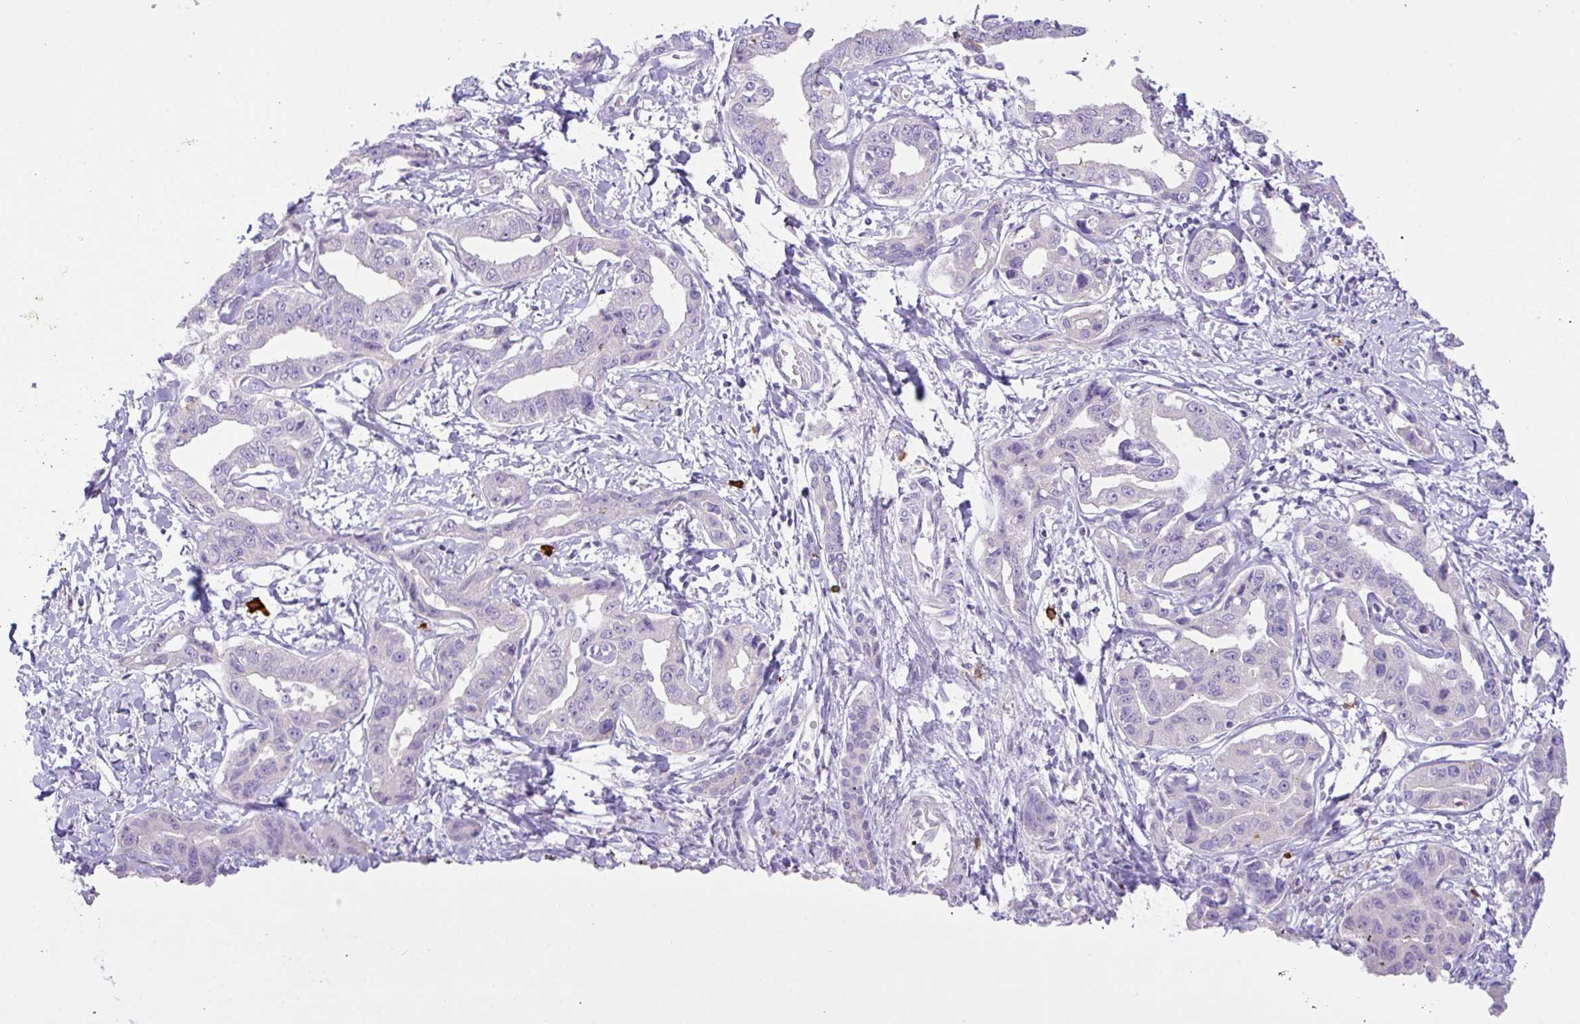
{"staining": {"intensity": "negative", "quantity": "none", "location": "none"}, "tissue": "liver cancer", "cell_type": "Tumor cells", "image_type": "cancer", "snomed": [{"axis": "morphology", "description": "Cholangiocarcinoma"}, {"axis": "topography", "description": "Liver"}], "caption": "Immunohistochemical staining of liver cancer displays no significant expression in tumor cells.", "gene": "CST11", "patient": {"sex": "male", "age": 59}}